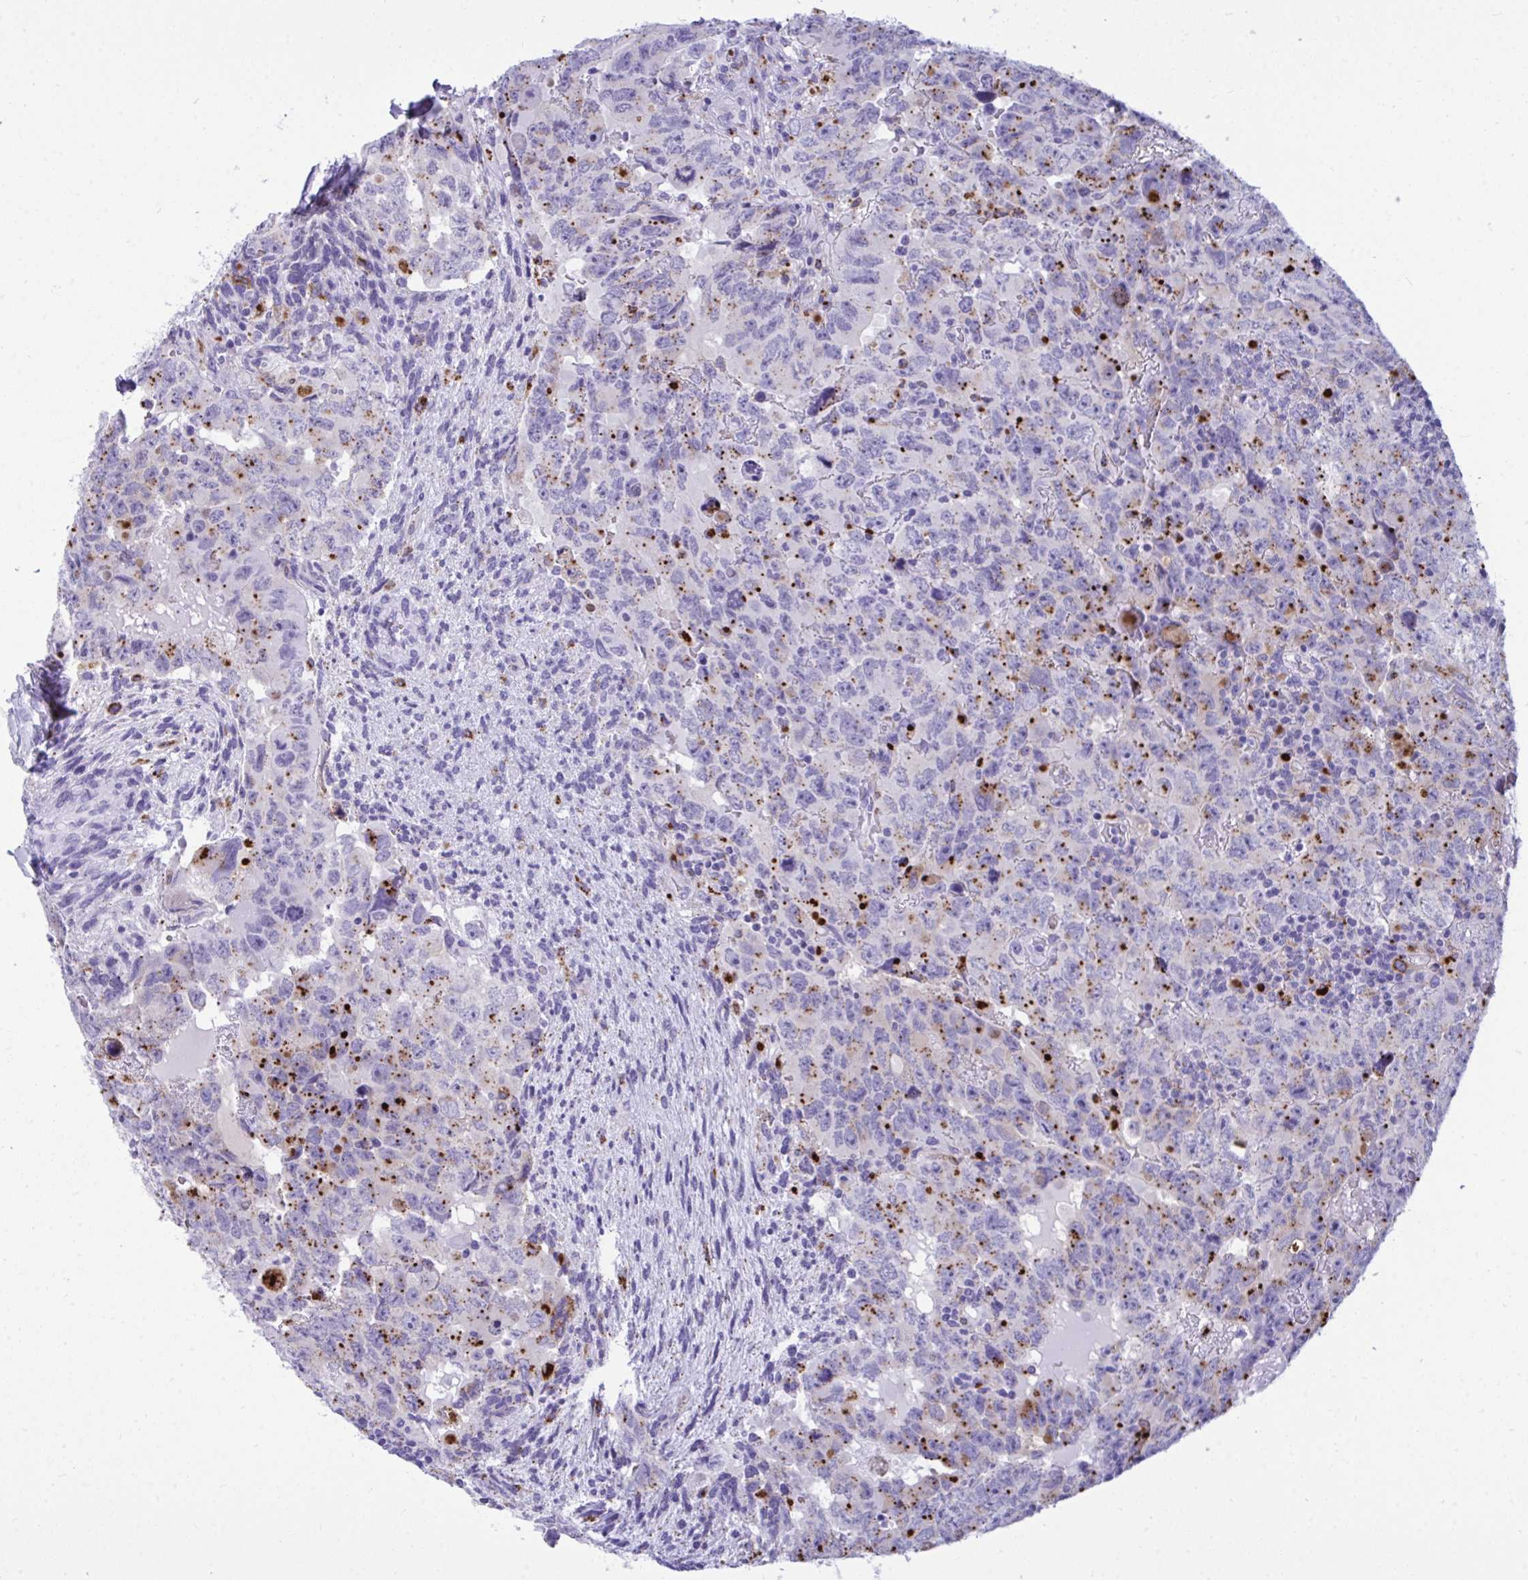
{"staining": {"intensity": "moderate", "quantity": "25%-75%", "location": "cytoplasmic/membranous"}, "tissue": "testis cancer", "cell_type": "Tumor cells", "image_type": "cancer", "snomed": [{"axis": "morphology", "description": "Carcinoma, Embryonal, NOS"}, {"axis": "topography", "description": "Testis"}], "caption": "IHC image of neoplastic tissue: human testis embryonal carcinoma stained using IHC displays medium levels of moderate protein expression localized specifically in the cytoplasmic/membranous of tumor cells, appearing as a cytoplasmic/membranous brown color.", "gene": "CPVL", "patient": {"sex": "male", "age": 24}}